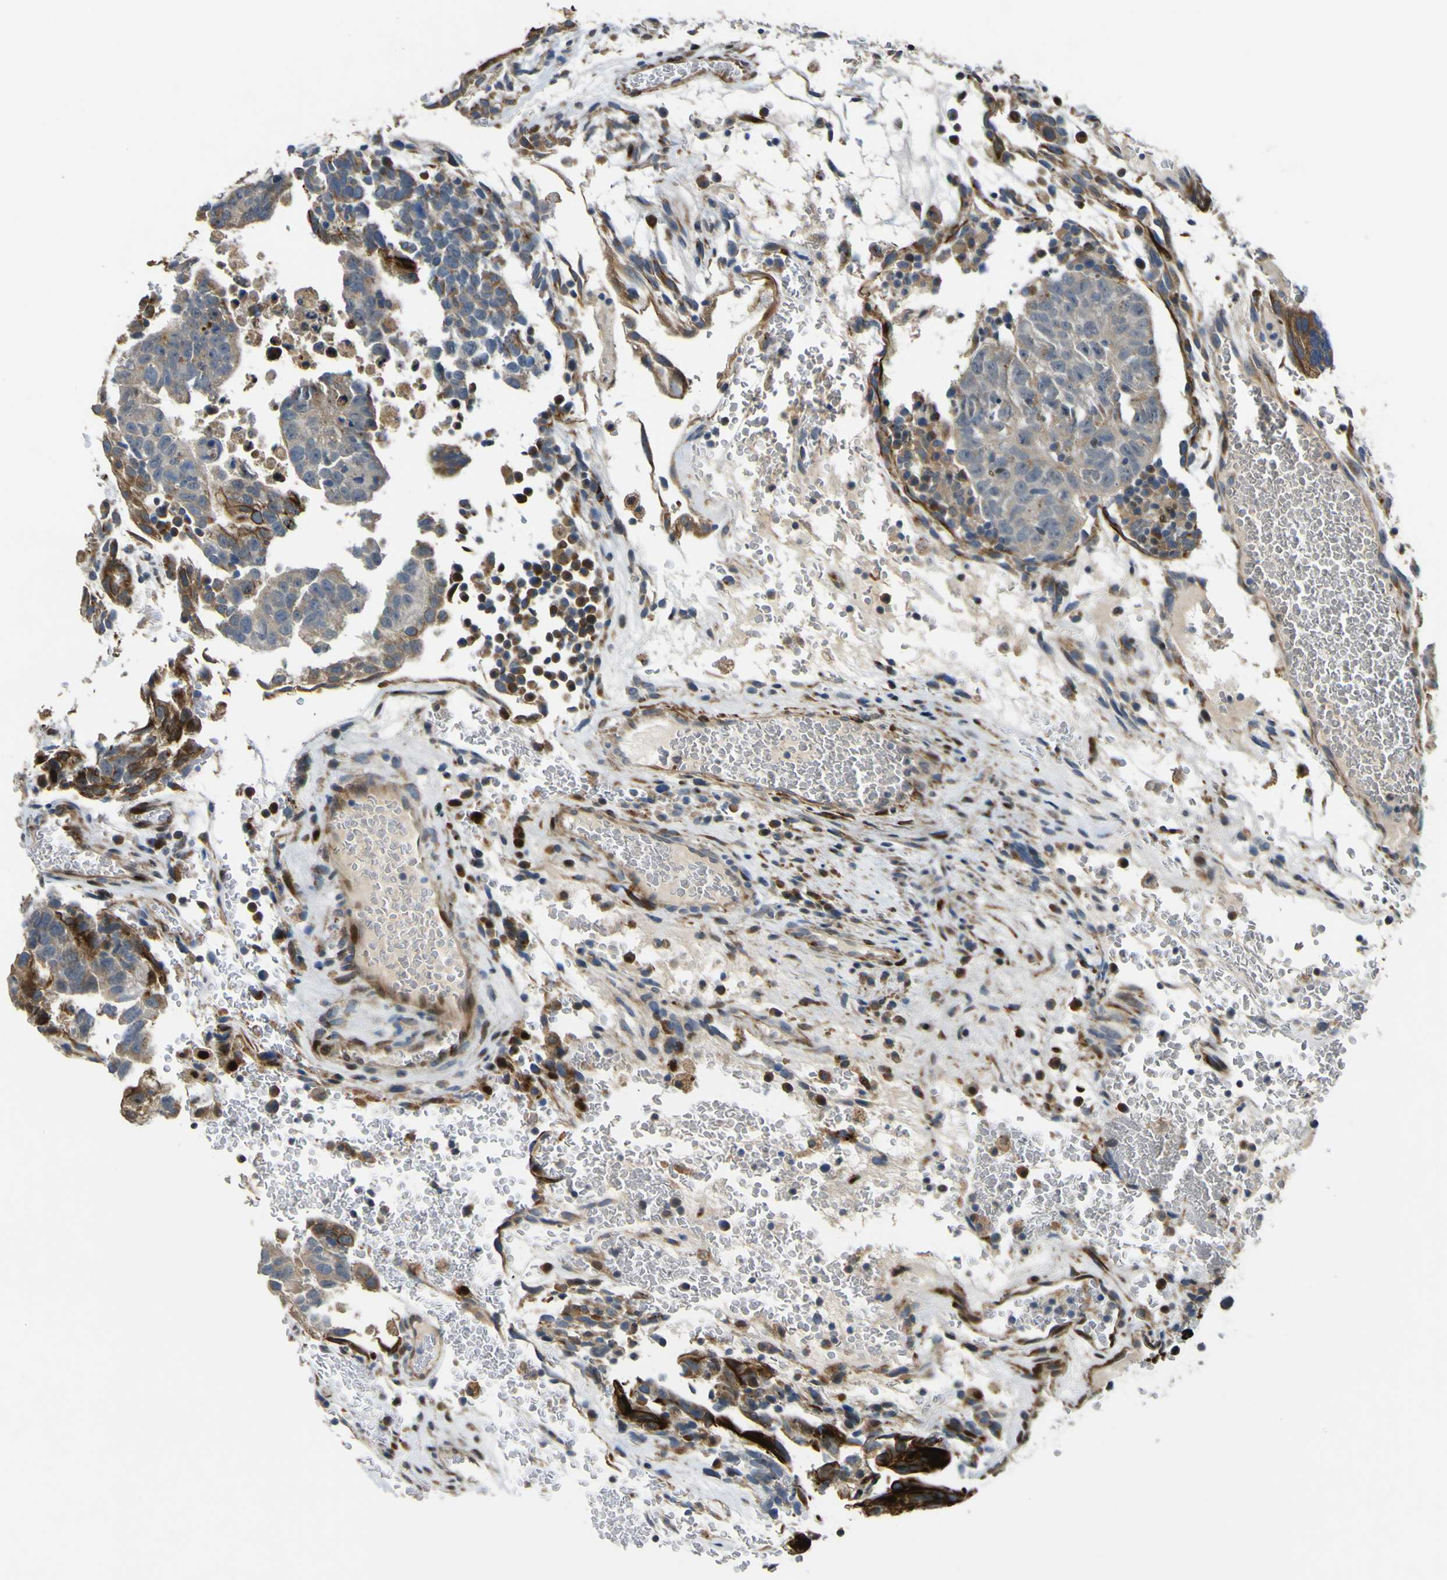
{"staining": {"intensity": "strong", "quantity": "<25%", "location": "cytoplasmic/membranous"}, "tissue": "testis cancer", "cell_type": "Tumor cells", "image_type": "cancer", "snomed": [{"axis": "morphology", "description": "Seminoma, NOS"}, {"axis": "morphology", "description": "Carcinoma, Embryonal, NOS"}, {"axis": "topography", "description": "Testis"}], "caption": "The histopathology image displays immunohistochemical staining of embryonal carcinoma (testis). There is strong cytoplasmic/membranous staining is identified in approximately <25% of tumor cells.", "gene": "LBHD1", "patient": {"sex": "male", "age": 52}}